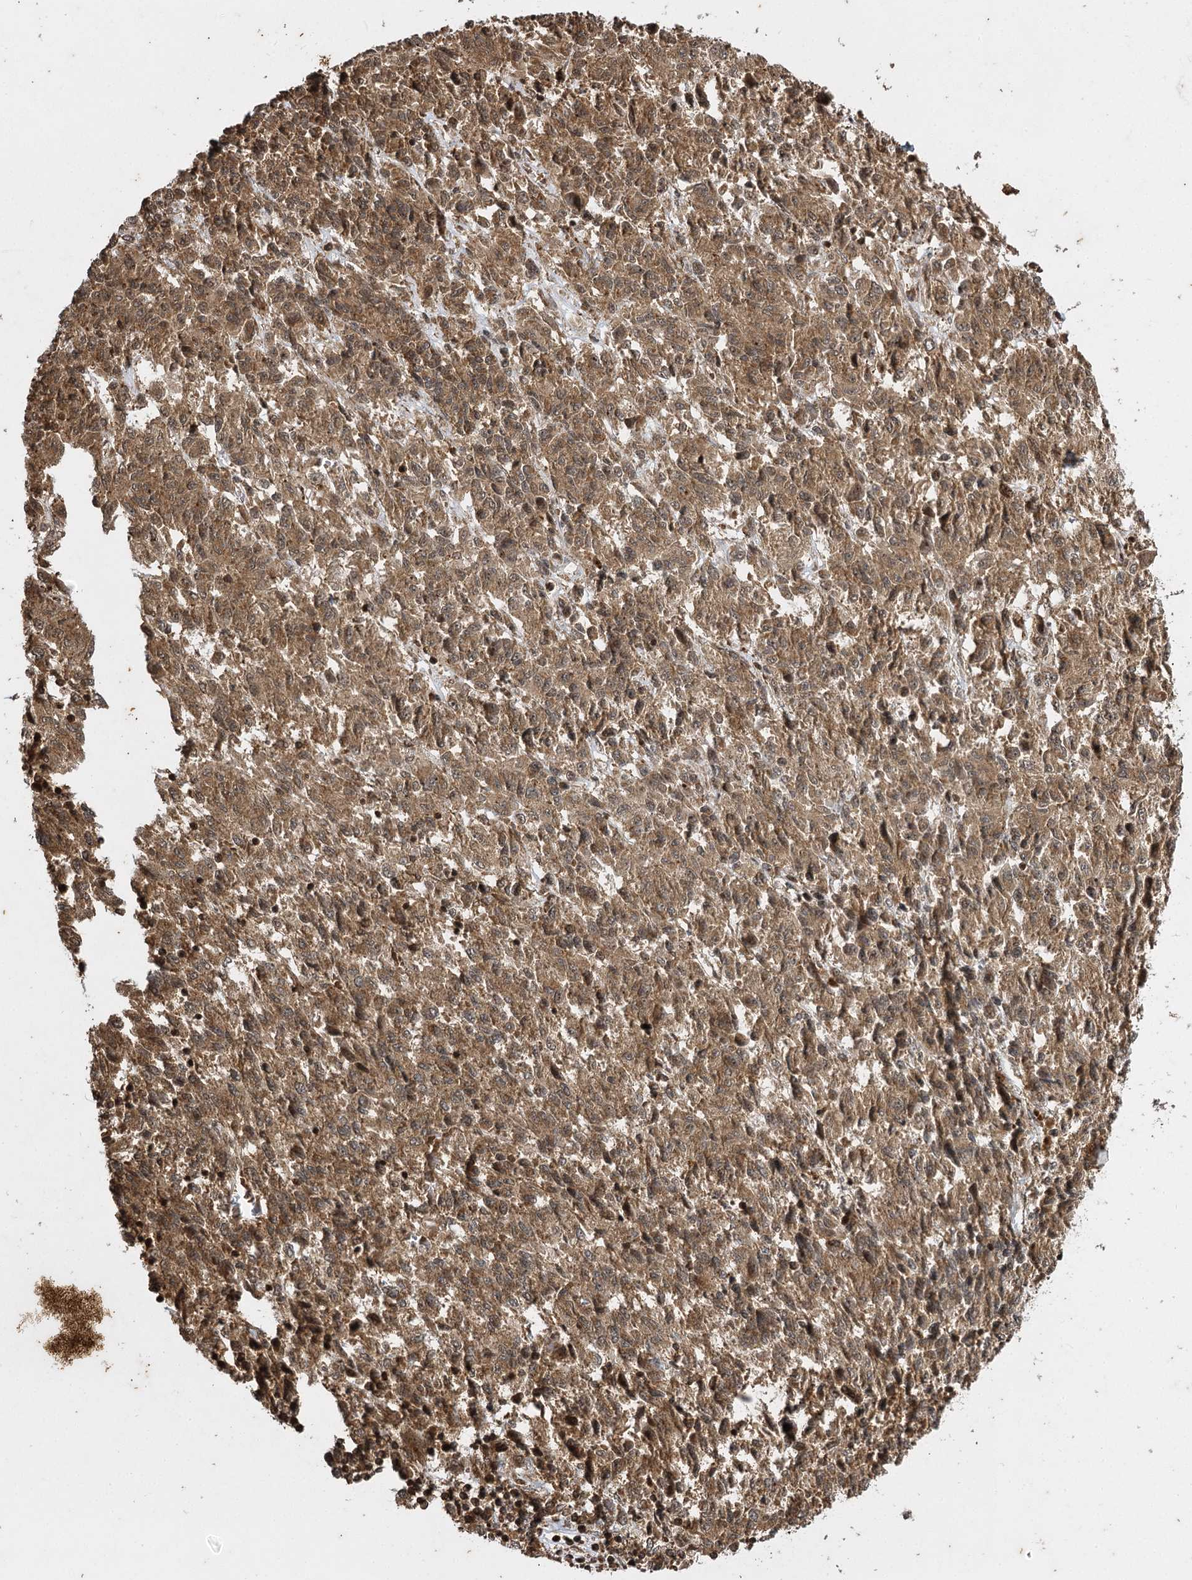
{"staining": {"intensity": "moderate", "quantity": ">75%", "location": "cytoplasmic/membranous"}, "tissue": "melanoma", "cell_type": "Tumor cells", "image_type": "cancer", "snomed": [{"axis": "morphology", "description": "Malignant melanoma, Metastatic site"}, {"axis": "topography", "description": "Lung"}], "caption": "Brown immunohistochemical staining in human melanoma exhibits moderate cytoplasmic/membranous positivity in about >75% of tumor cells. The staining was performed using DAB to visualize the protein expression in brown, while the nuclei were stained in blue with hematoxylin (Magnification: 20x).", "gene": "IL11RA", "patient": {"sex": "male", "age": 64}}